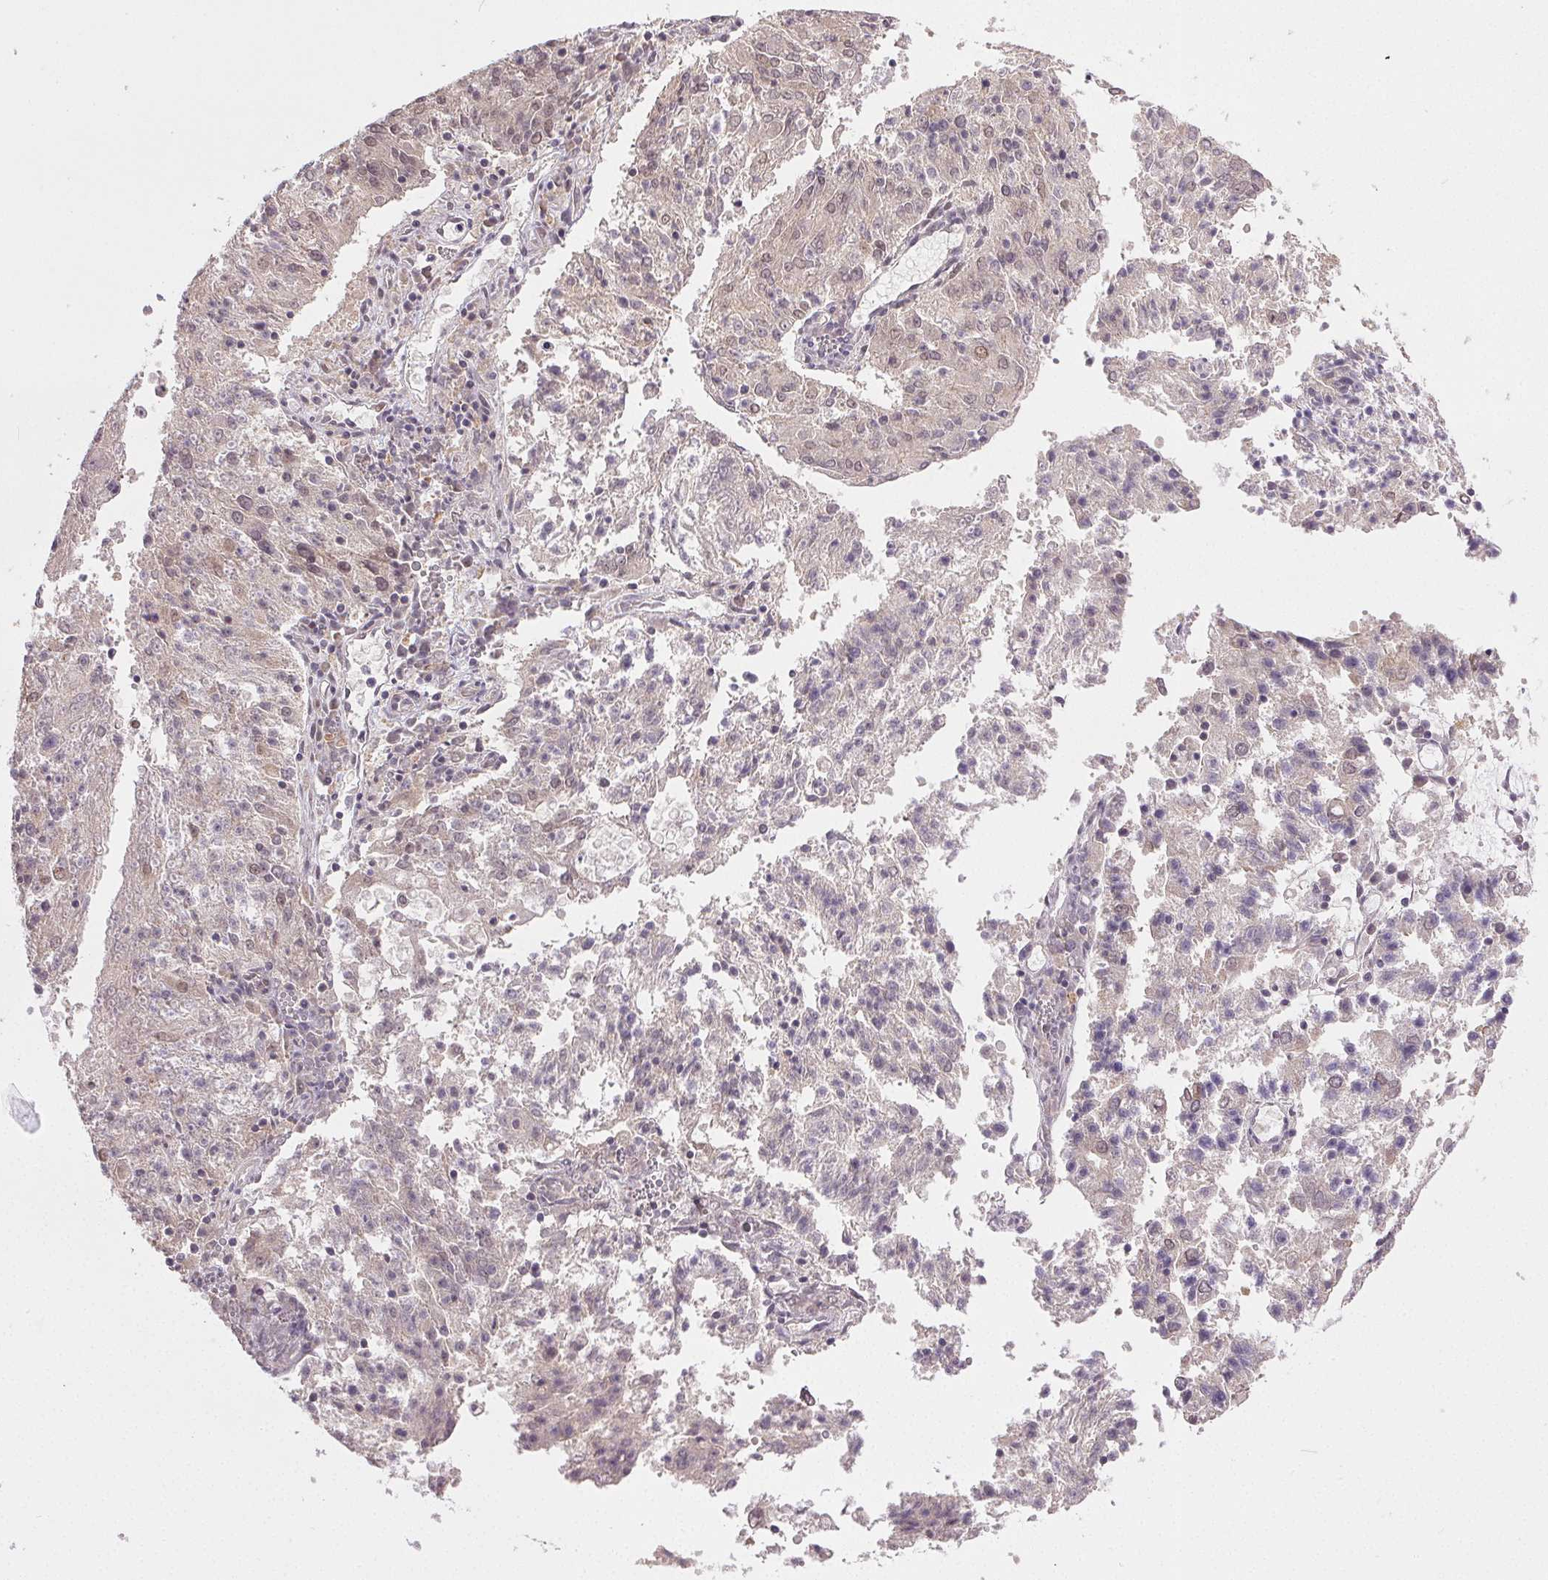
{"staining": {"intensity": "weak", "quantity": "<25%", "location": "nuclear"}, "tissue": "endometrial cancer", "cell_type": "Tumor cells", "image_type": "cancer", "snomed": [{"axis": "morphology", "description": "Adenocarcinoma, NOS"}, {"axis": "topography", "description": "Endometrium"}], "caption": "The immunohistochemistry (IHC) photomicrograph has no significant positivity in tumor cells of endometrial cancer tissue. The staining is performed using DAB (3,3'-diaminobenzidine) brown chromogen with nuclei counter-stained in using hematoxylin.", "gene": "PRPF18", "patient": {"sex": "female", "age": 82}}